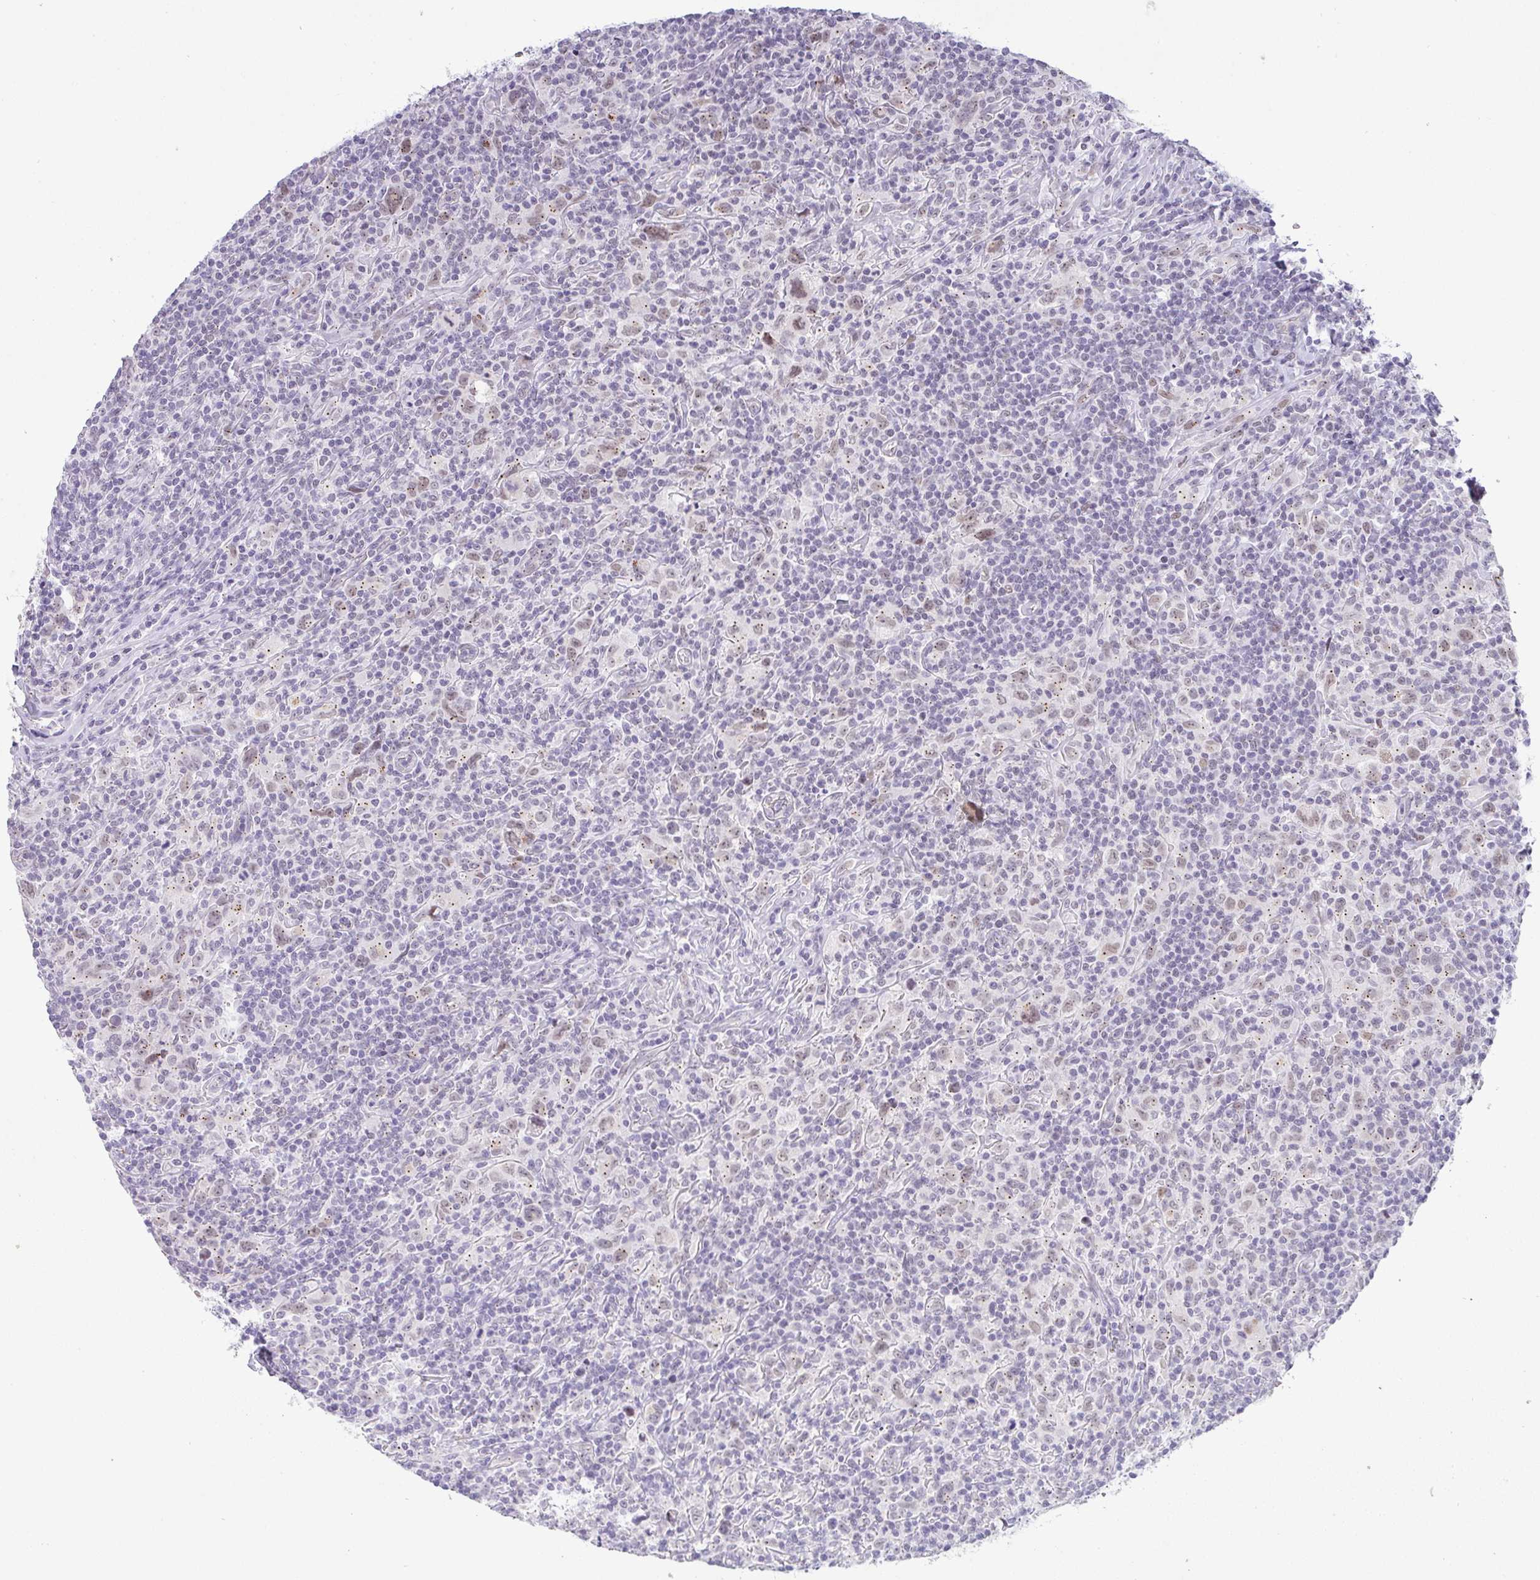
{"staining": {"intensity": "weak", "quantity": "25%-75%", "location": "cytoplasmic/membranous,nuclear"}, "tissue": "lymphoma", "cell_type": "Tumor cells", "image_type": "cancer", "snomed": [{"axis": "morphology", "description": "Hodgkin's disease, NOS"}, {"axis": "topography", "description": "Lymph node"}], "caption": "Hodgkin's disease was stained to show a protein in brown. There is low levels of weak cytoplasmic/membranous and nuclear expression in about 25%-75% of tumor cells.", "gene": "FAM177A1", "patient": {"sex": "female", "age": 18}}